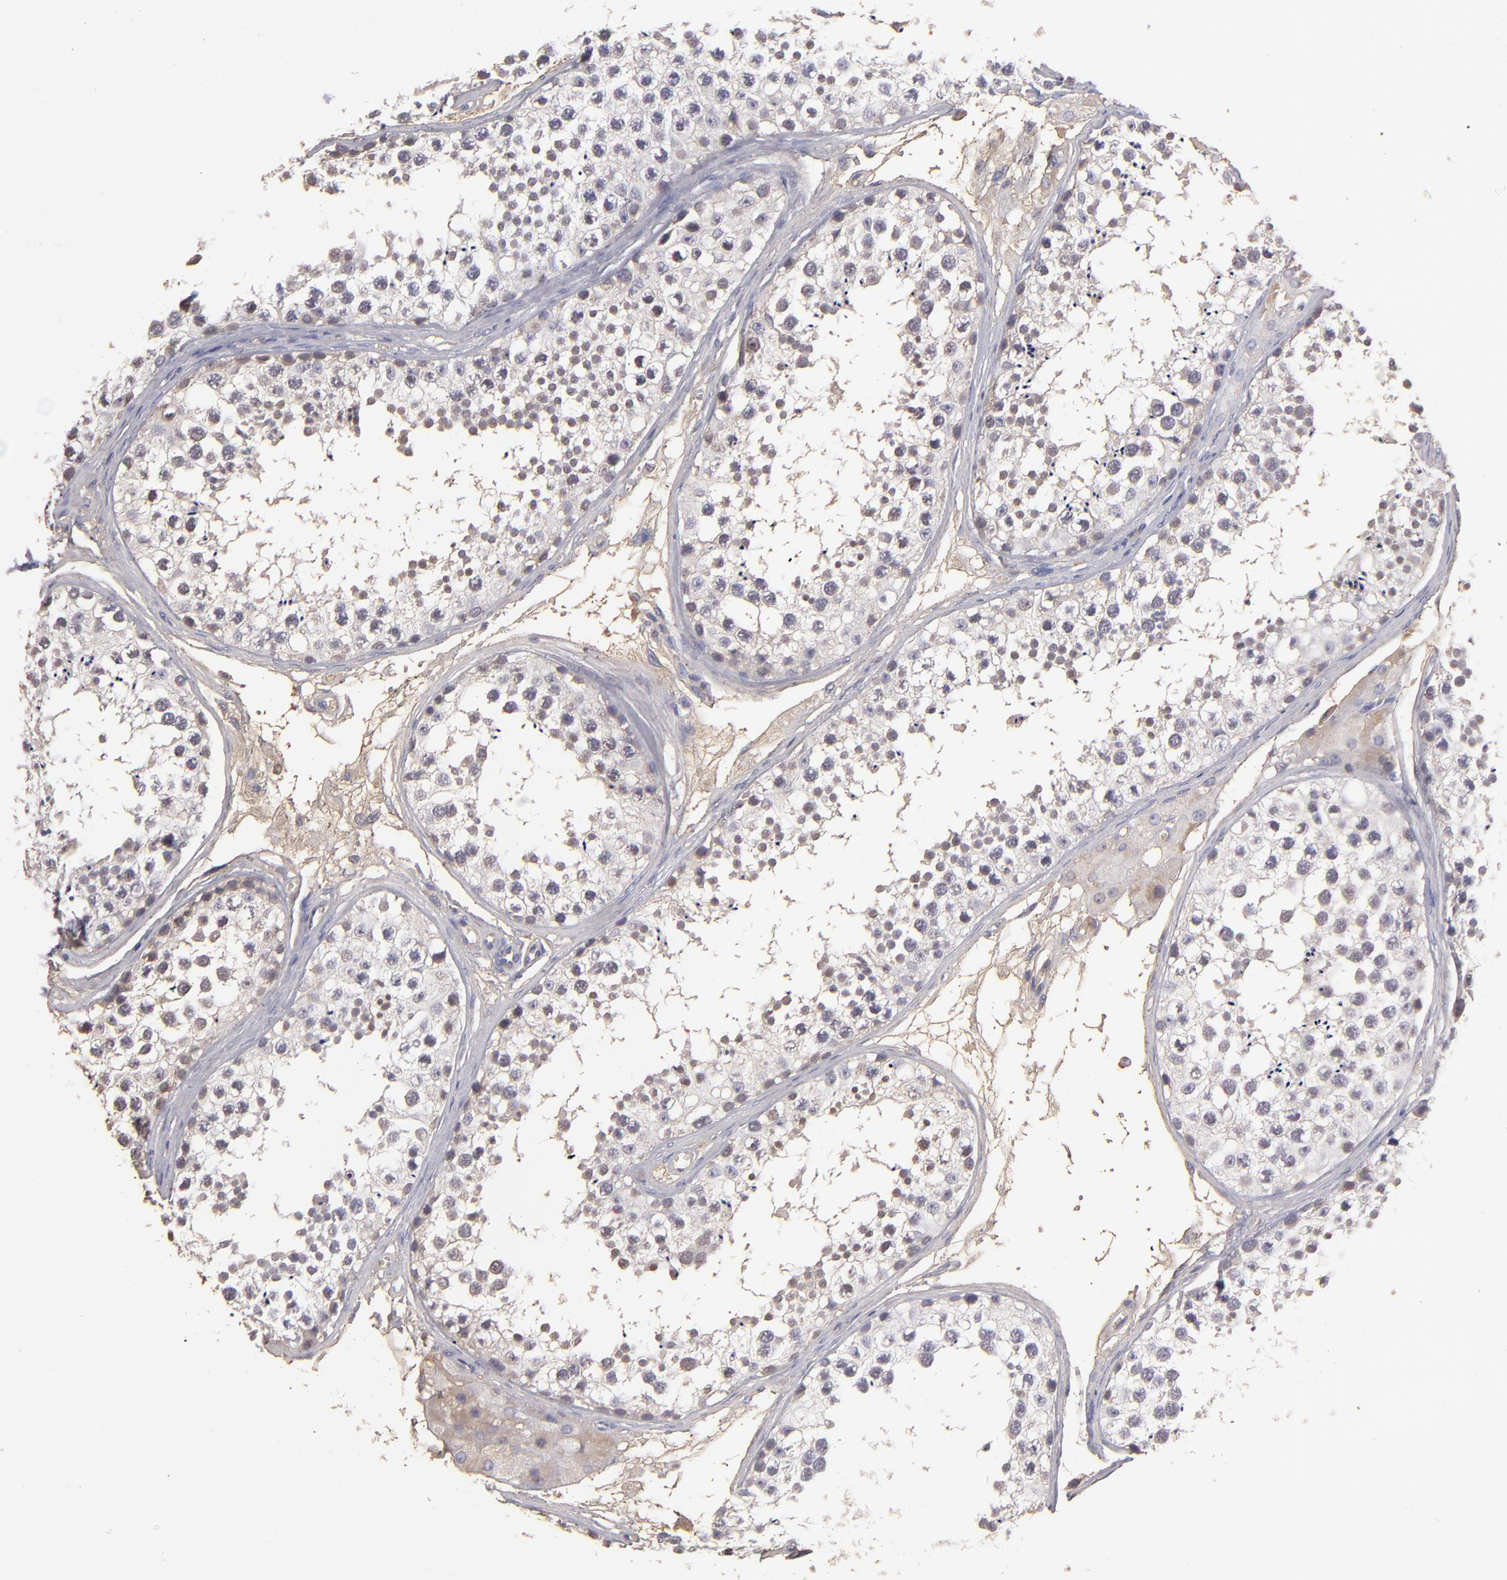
{"staining": {"intensity": "weak", "quantity": "25%-75%", "location": "nuclear"}, "tissue": "testis", "cell_type": "Cells in seminiferous ducts", "image_type": "normal", "snomed": [{"axis": "morphology", "description": "Normal tissue, NOS"}, {"axis": "topography", "description": "Testis"}], "caption": "High-power microscopy captured an immunohistochemistry (IHC) histopathology image of benign testis, revealing weak nuclear expression in approximately 25%-75% of cells in seminiferous ducts.", "gene": "ABCC4", "patient": {"sex": "male", "age": 57}}